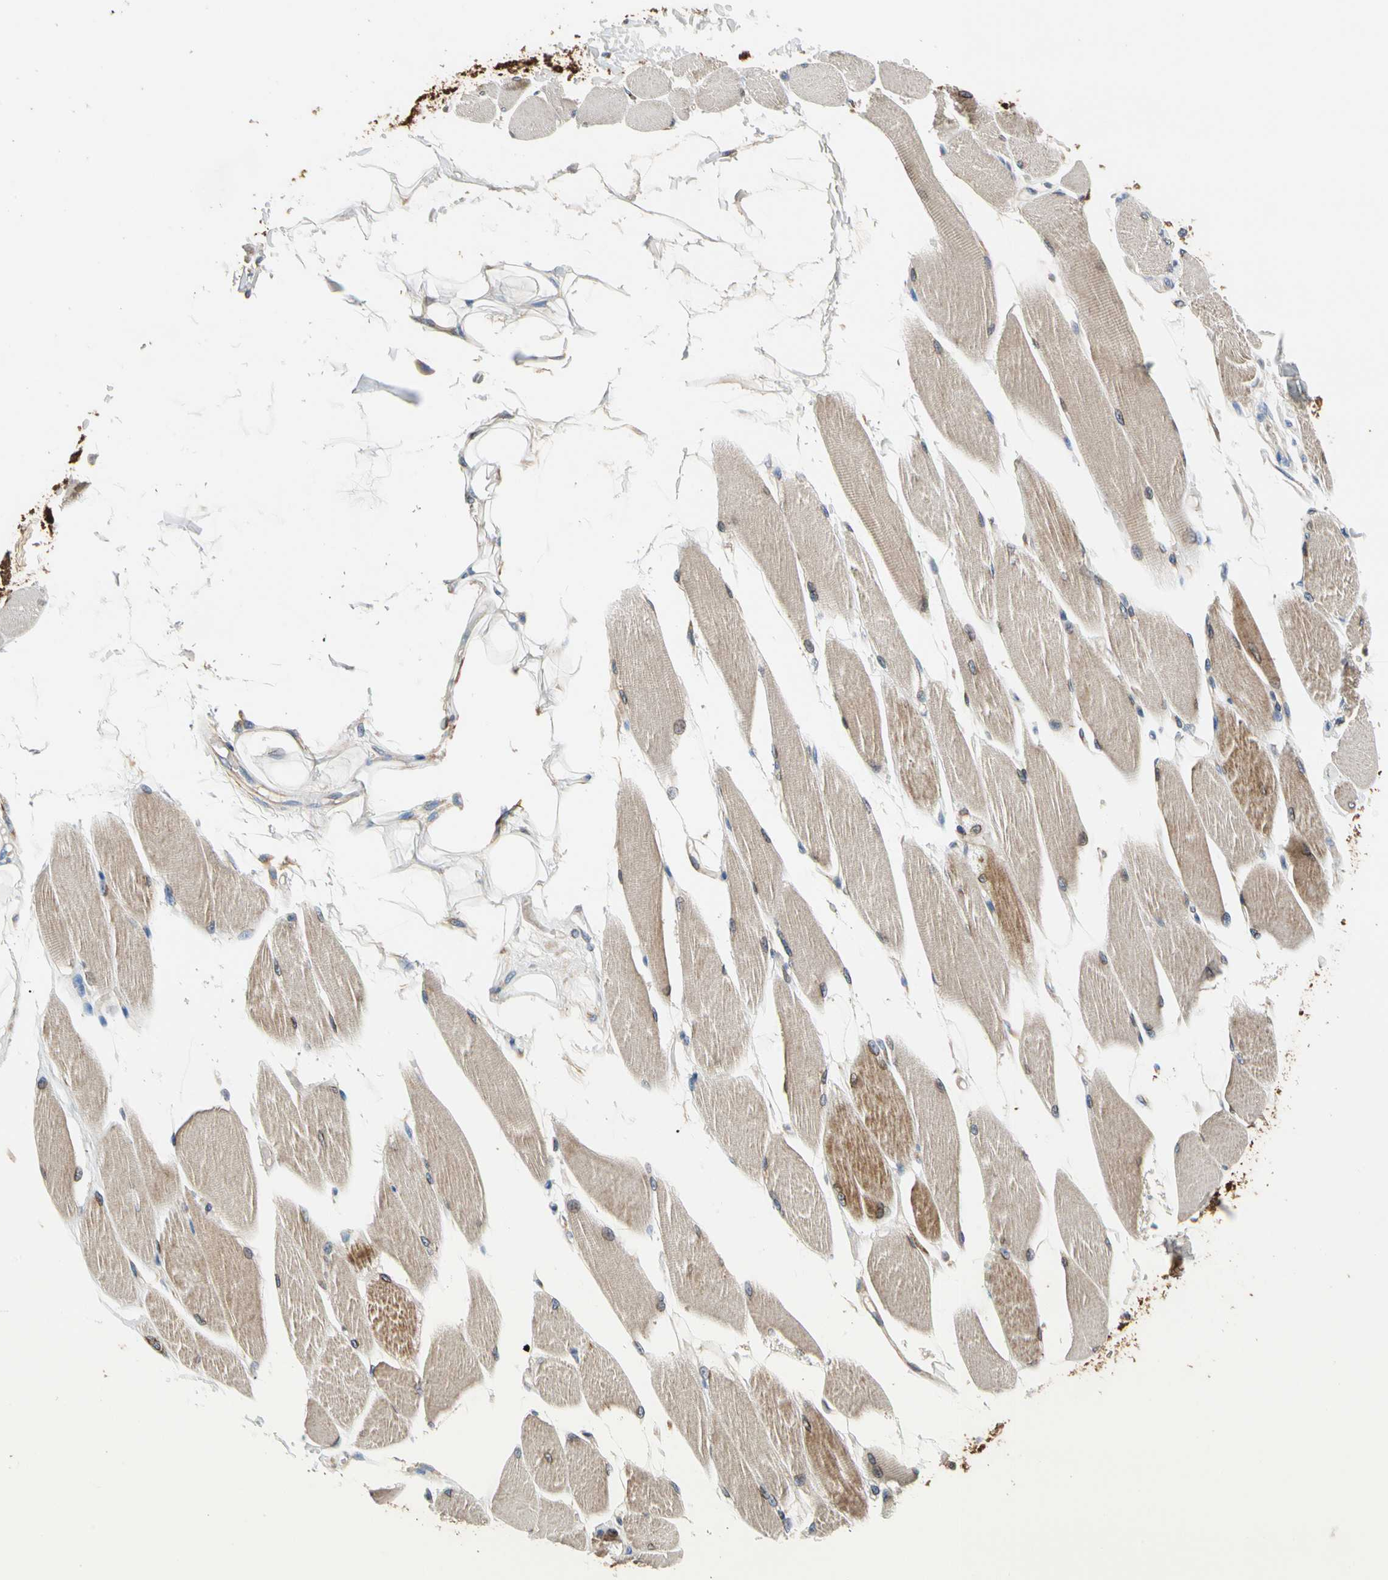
{"staining": {"intensity": "moderate", "quantity": "<25%", "location": "cytoplasmic/membranous"}, "tissue": "skeletal muscle", "cell_type": "Myocytes", "image_type": "normal", "snomed": [{"axis": "morphology", "description": "Normal tissue, NOS"}, {"axis": "topography", "description": "Skeletal muscle"}, {"axis": "topography", "description": "Peripheral nerve tissue"}], "caption": "Immunohistochemistry (IHC) staining of benign skeletal muscle, which exhibits low levels of moderate cytoplasmic/membranous expression in about <25% of myocytes indicating moderate cytoplasmic/membranous protein staining. The staining was performed using DAB (brown) for protein detection and nuclei were counterstained in hematoxylin (blue).", "gene": "ENTREP3", "patient": {"sex": "female", "age": 84}}